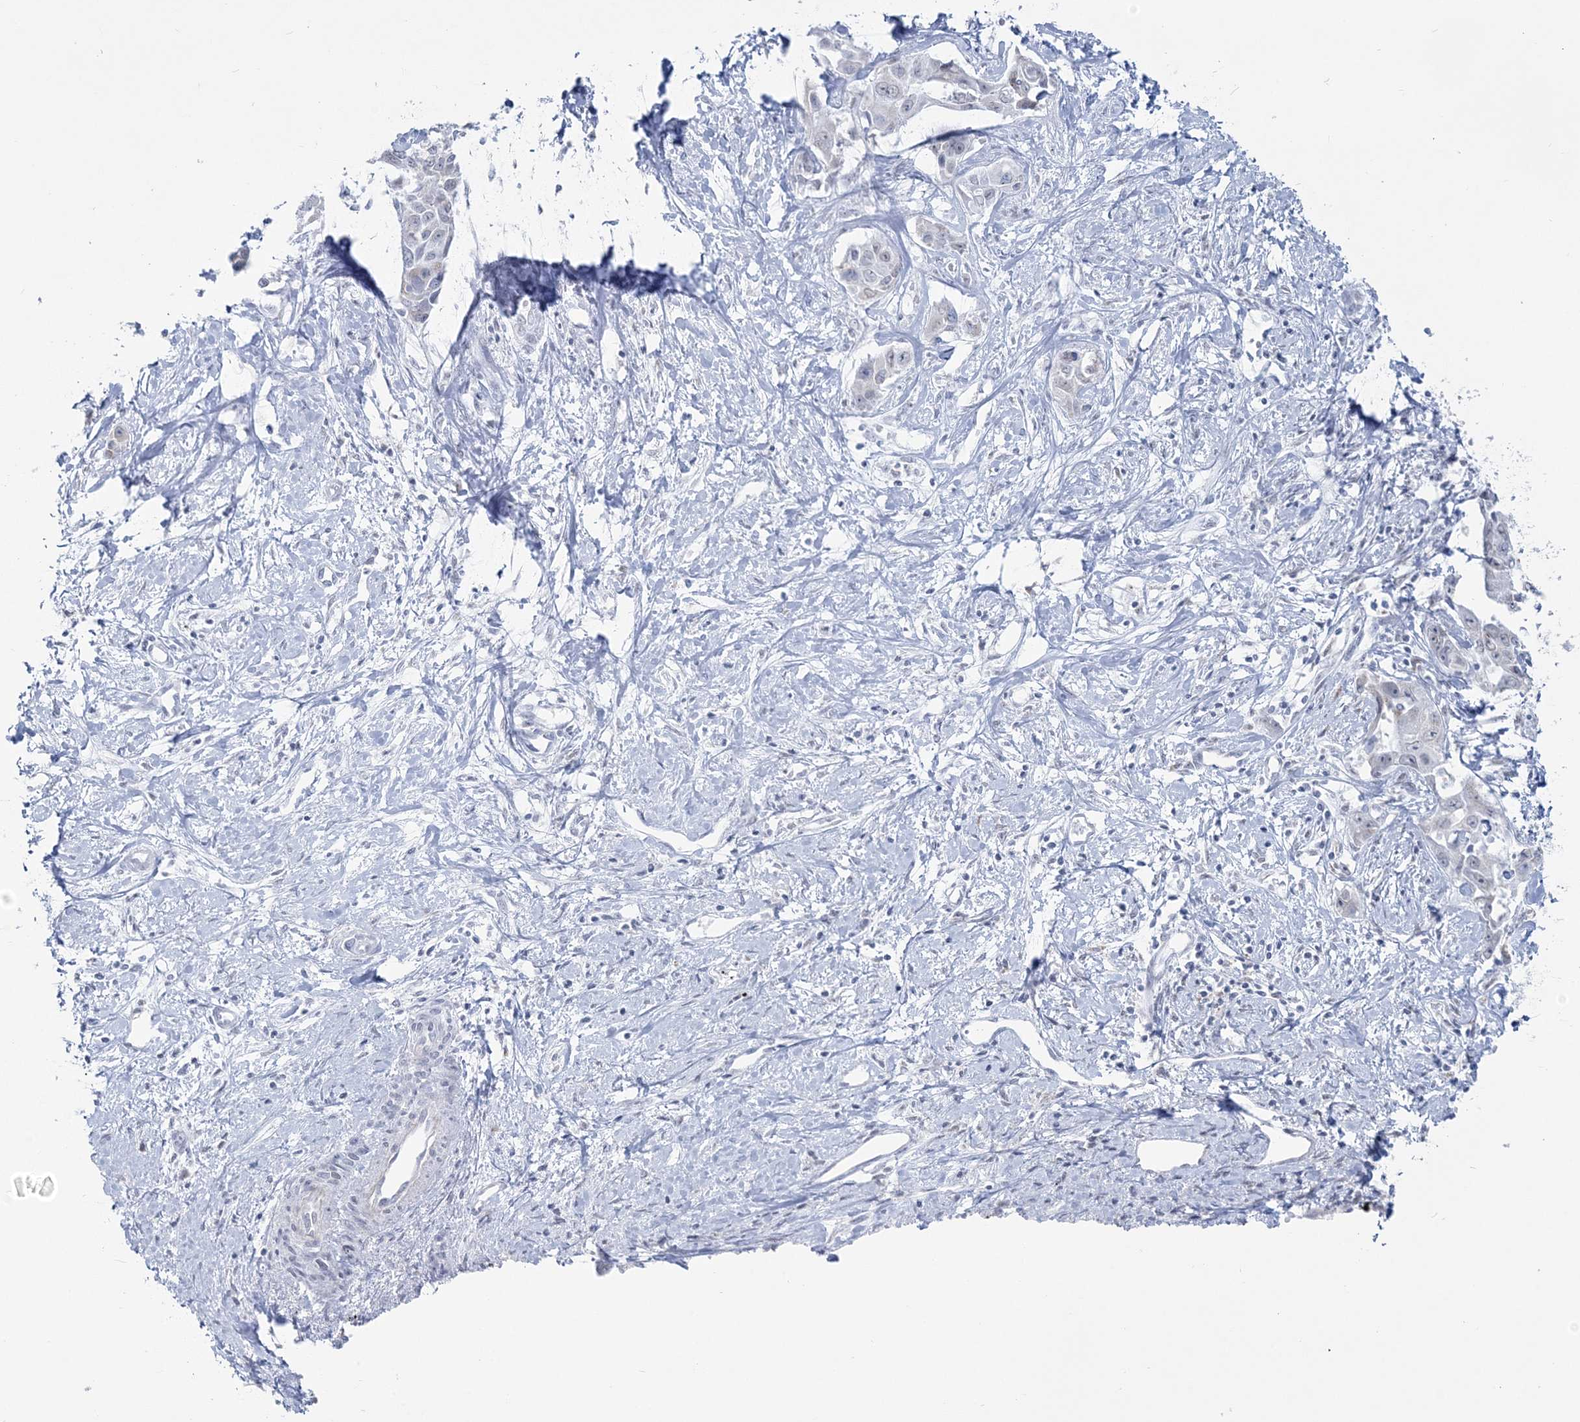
{"staining": {"intensity": "negative", "quantity": "none", "location": "none"}, "tissue": "liver cancer", "cell_type": "Tumor cells", "image_type": "cancer", "snomed": [{"axis": "morphology", "description": "Cholangiocarcinoma"}, {"axis": "topography", "description": "Liver"}], "caption": "A high-resolution micrograph shows immunohistochemistry (IHC) staining of liver cholangiocarcinoma, which reveals no significant positivity in tumor cells. Brightfield microscopy of IHC stained with DAB (brown) and hematoxylin (blue), captured at high magnification.", "gene": "ZNF843", "patient": {"sex": "male", "age": 59}}